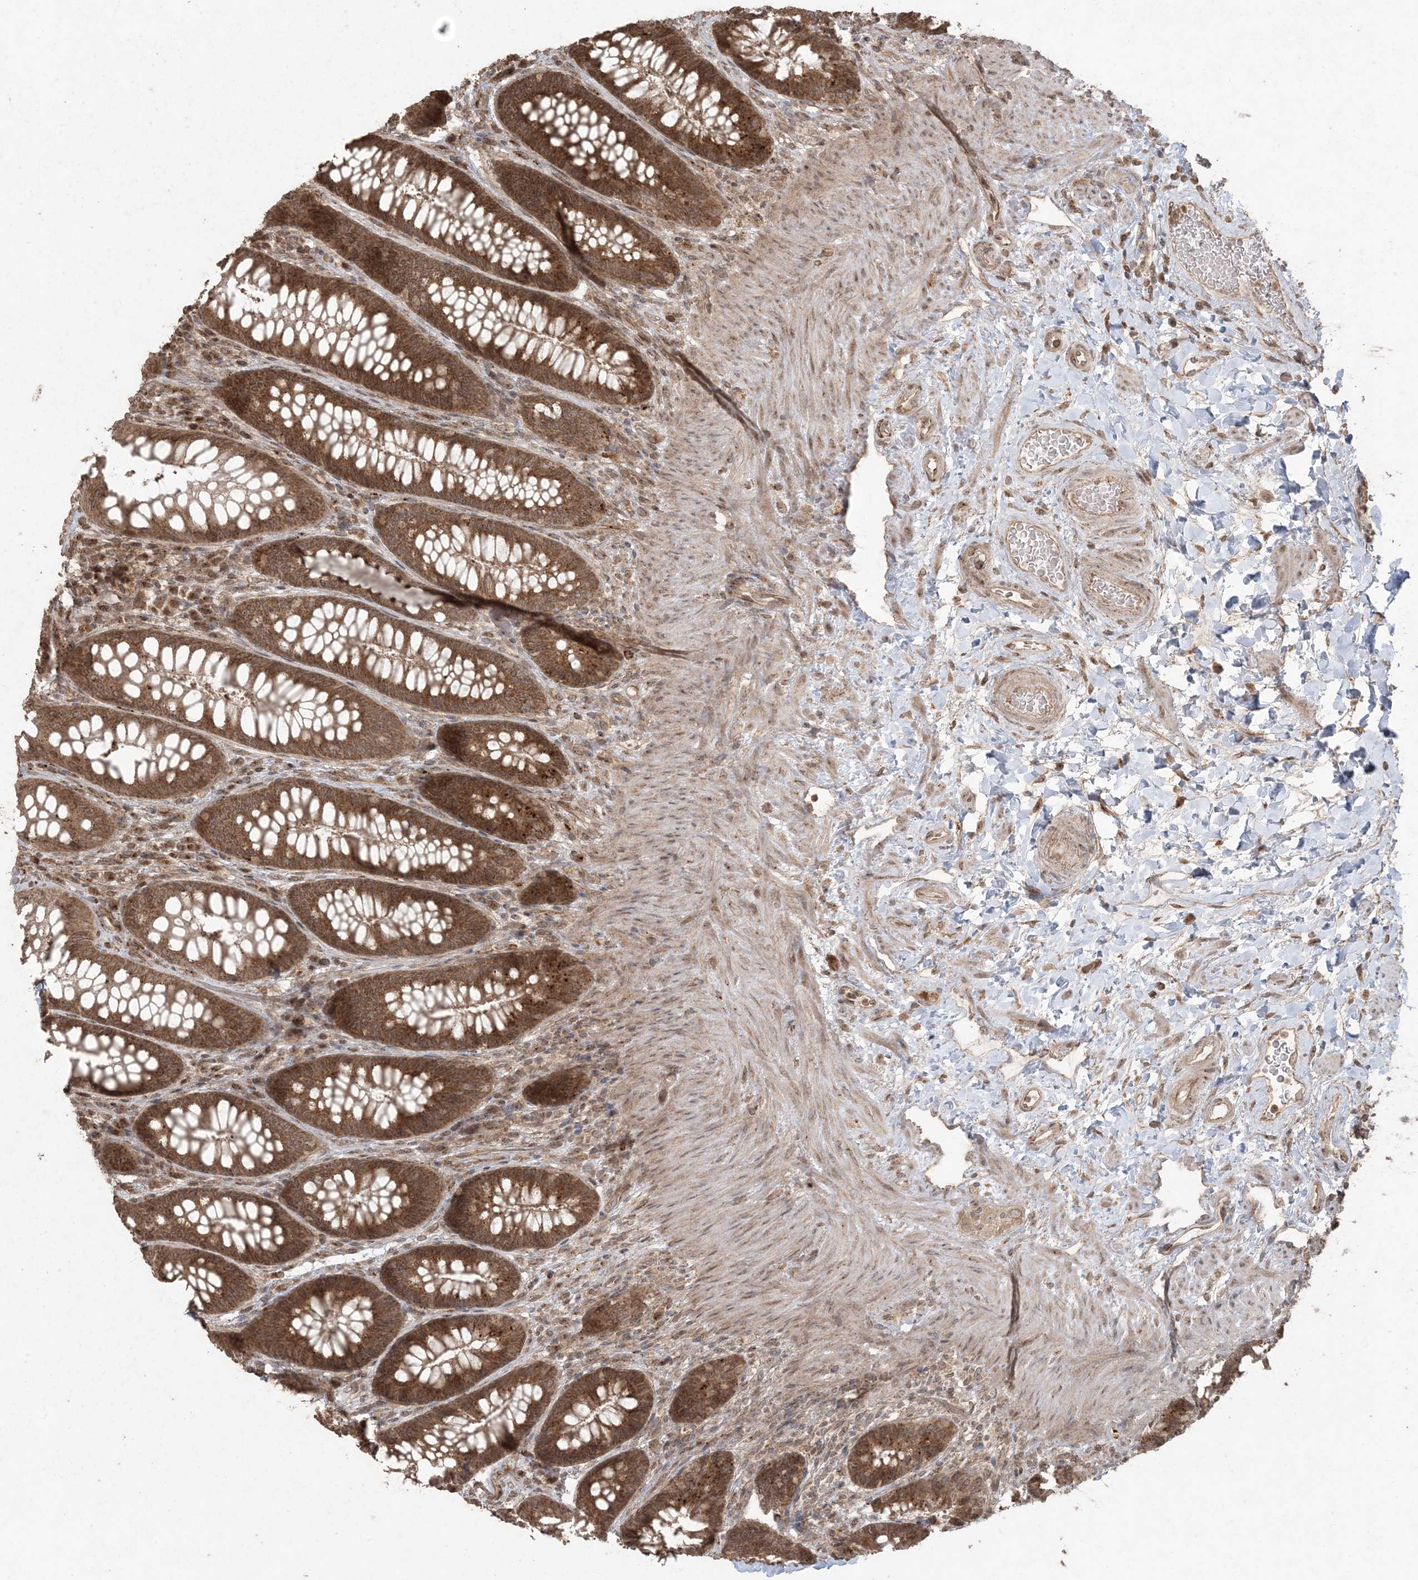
{"staining": {"intensity": "strong", "quantity": ">75%", "location": "cytoplasmic/membranous"}, "tissue": "rectum", "cell_type": "Glandular cells", "image_type": "normal", "snomed": [{"axis": "morphology", "description": "Normal tissue, NOS"}, {"axis": "topography", "description": "Rectum"}], "caption": "Immunohistochemistry image of normal rectum stained for a protein (brown), which exhibits high levels of strong cytoplasmic/membranous expression in approximately >75% of glandular cells.", "gene": "DDX19B", "patient": {"sex": "female", "age": 46}}